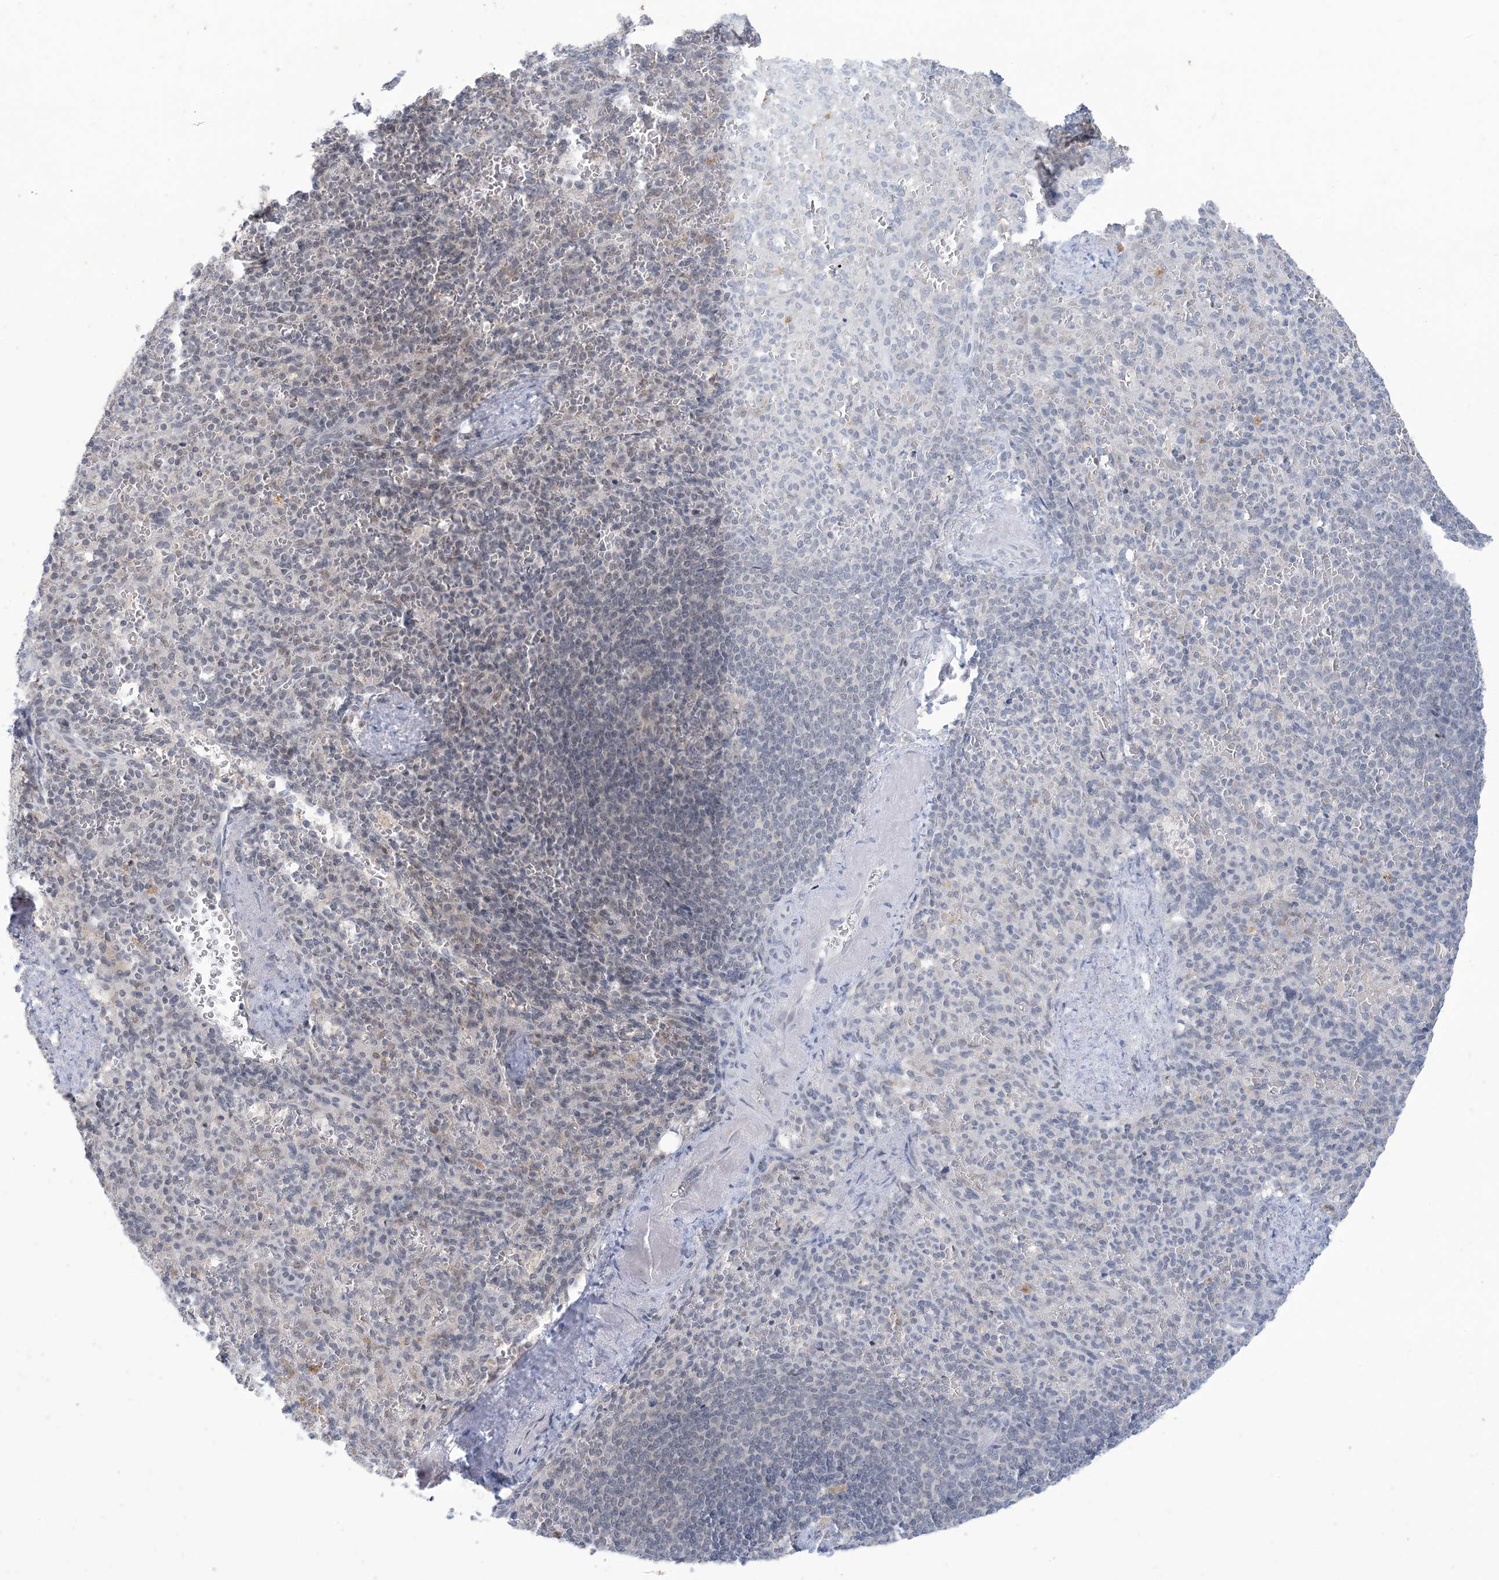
{"staining": {"intensity": "negative", "quantity": "none", "location": "none"}, "tissue": "spleen", "cell_type": "Cells in red pulp", "image_type": "normal", "snomed": [{"axis": "morphology", "description": "Normal tissue, NOS"}, {"axis": "topography", "description": "Spleen"}], "caption": "Cells in red pulp show no significant protein positivity in unremarkable spleen.", "gene": "ZNF674", "patient": {"sex": "female", "age": 74}}